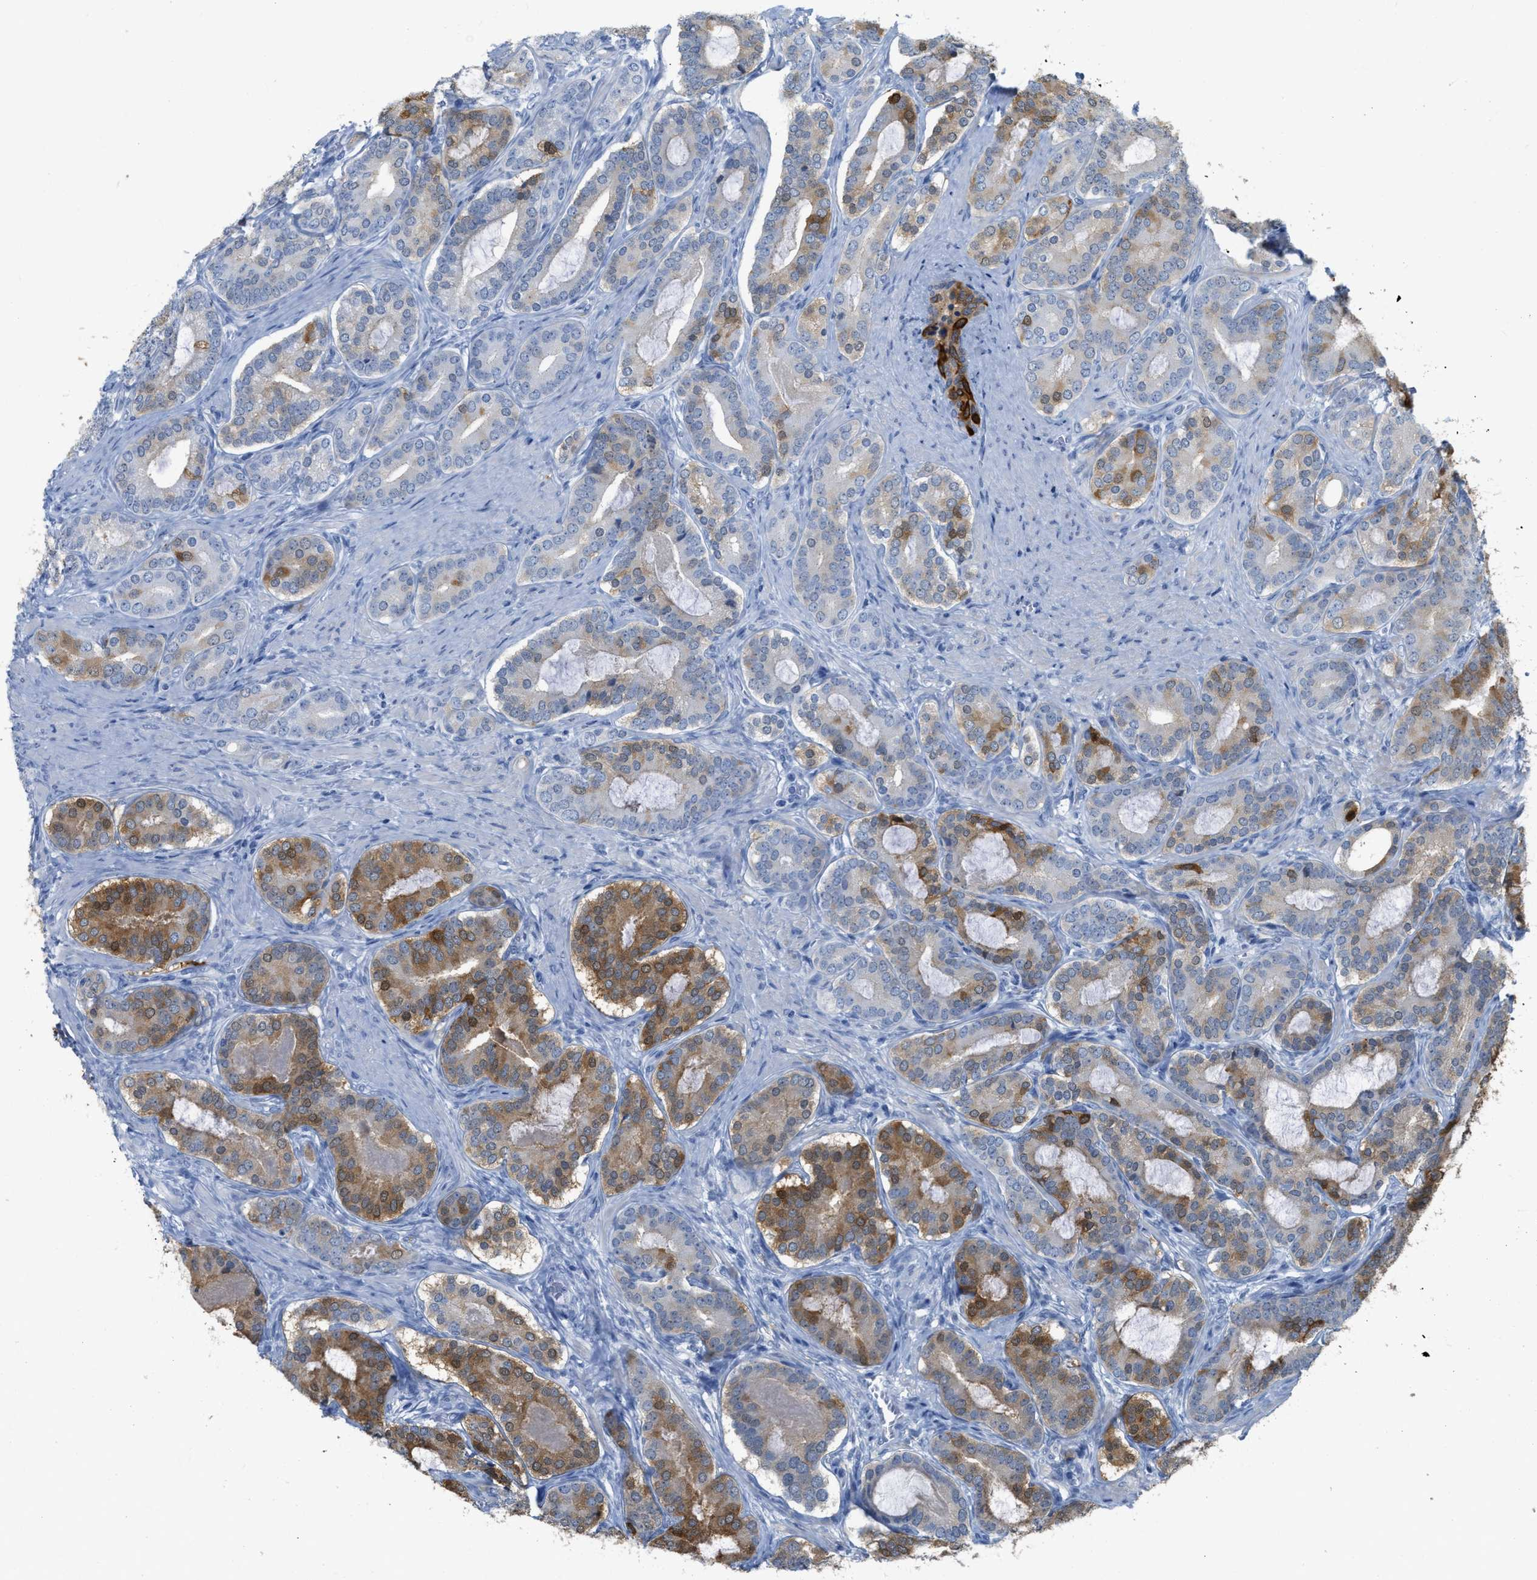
{"staining": {"intensity": "moderate", "quantity": "25%-75%", "location": "cytoplasmic/membranous"}, "tissue": "prostate cancer", "cell_type": "Tumor cells", "image_type": "cancer", "snomed": [{"axis": "morphology", "description": "Adenocarcinoma, High grade"}, {"axis": "topography", "description": "Prostate"}], "caption": "Prostate cancer (adenocarcinoma (high-grade)) stained for a protein (brown) exhibits moderate cytoplasmic/membranous positive expression in approximately 25%-75% of tumor cells.", "gene": "CRYM", "patient": {"sex": "male", "age": 60}}